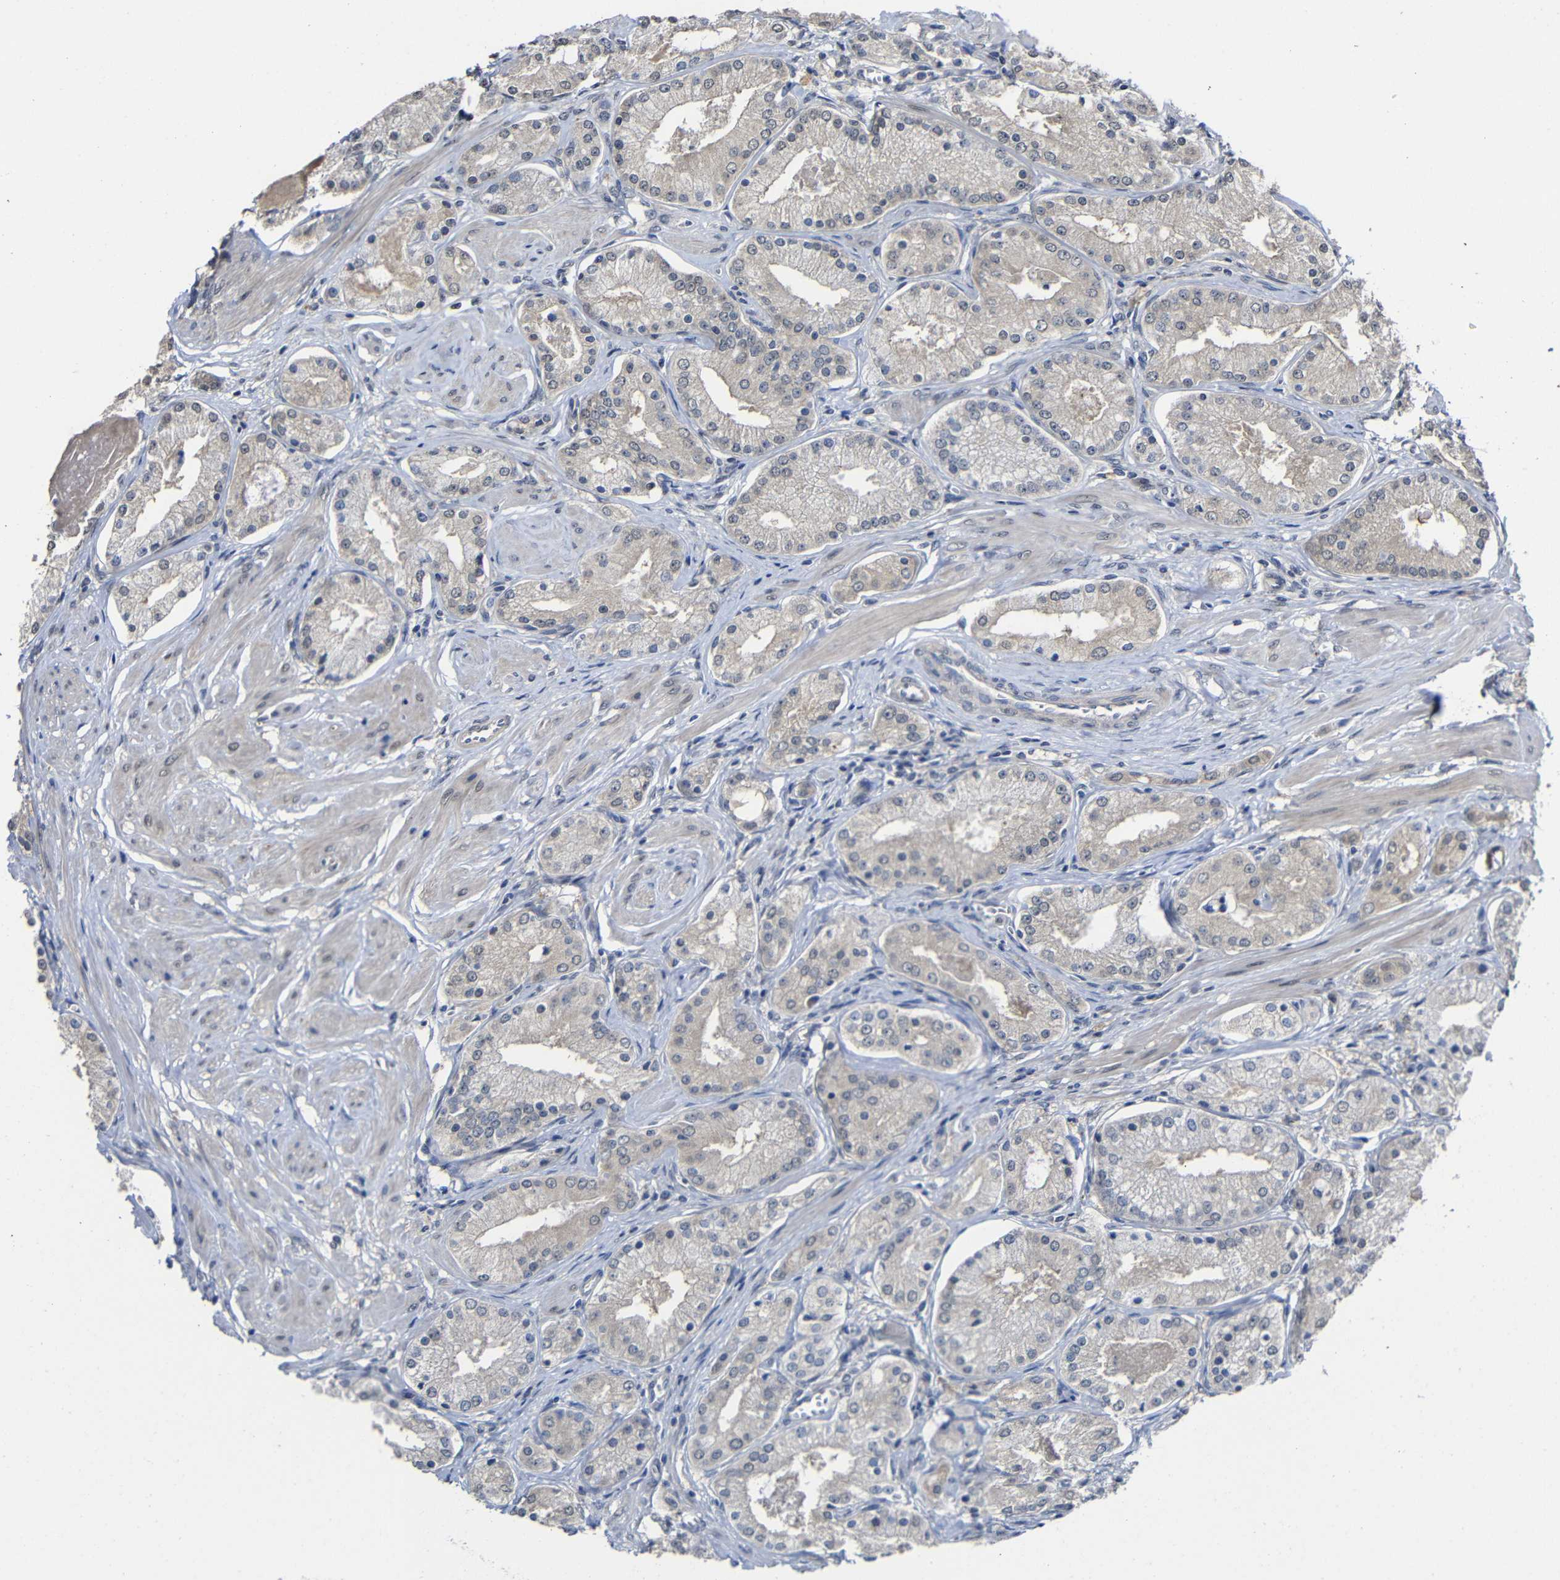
{"staining": {"intensity": "weak", "quantity": ">75%", "location": "cytoplasmic/membranous"}, "tissue": "prostate cancer", "cell_type": "Tumor cells", "image_type": "cancer", "snomed": [{"axis": "morphology", "description": "Adenocarcinoma, High grade"}, {"axis": "topography", "description": "Prostate"}], "caption": "Human prostate cancer stained with a brown dye shows weak cytoplasmic/membranous positive staining in approximately >75% of tumor cells.", "gene": "ATG12", "patient": {"sex": "male", "age": 66}}